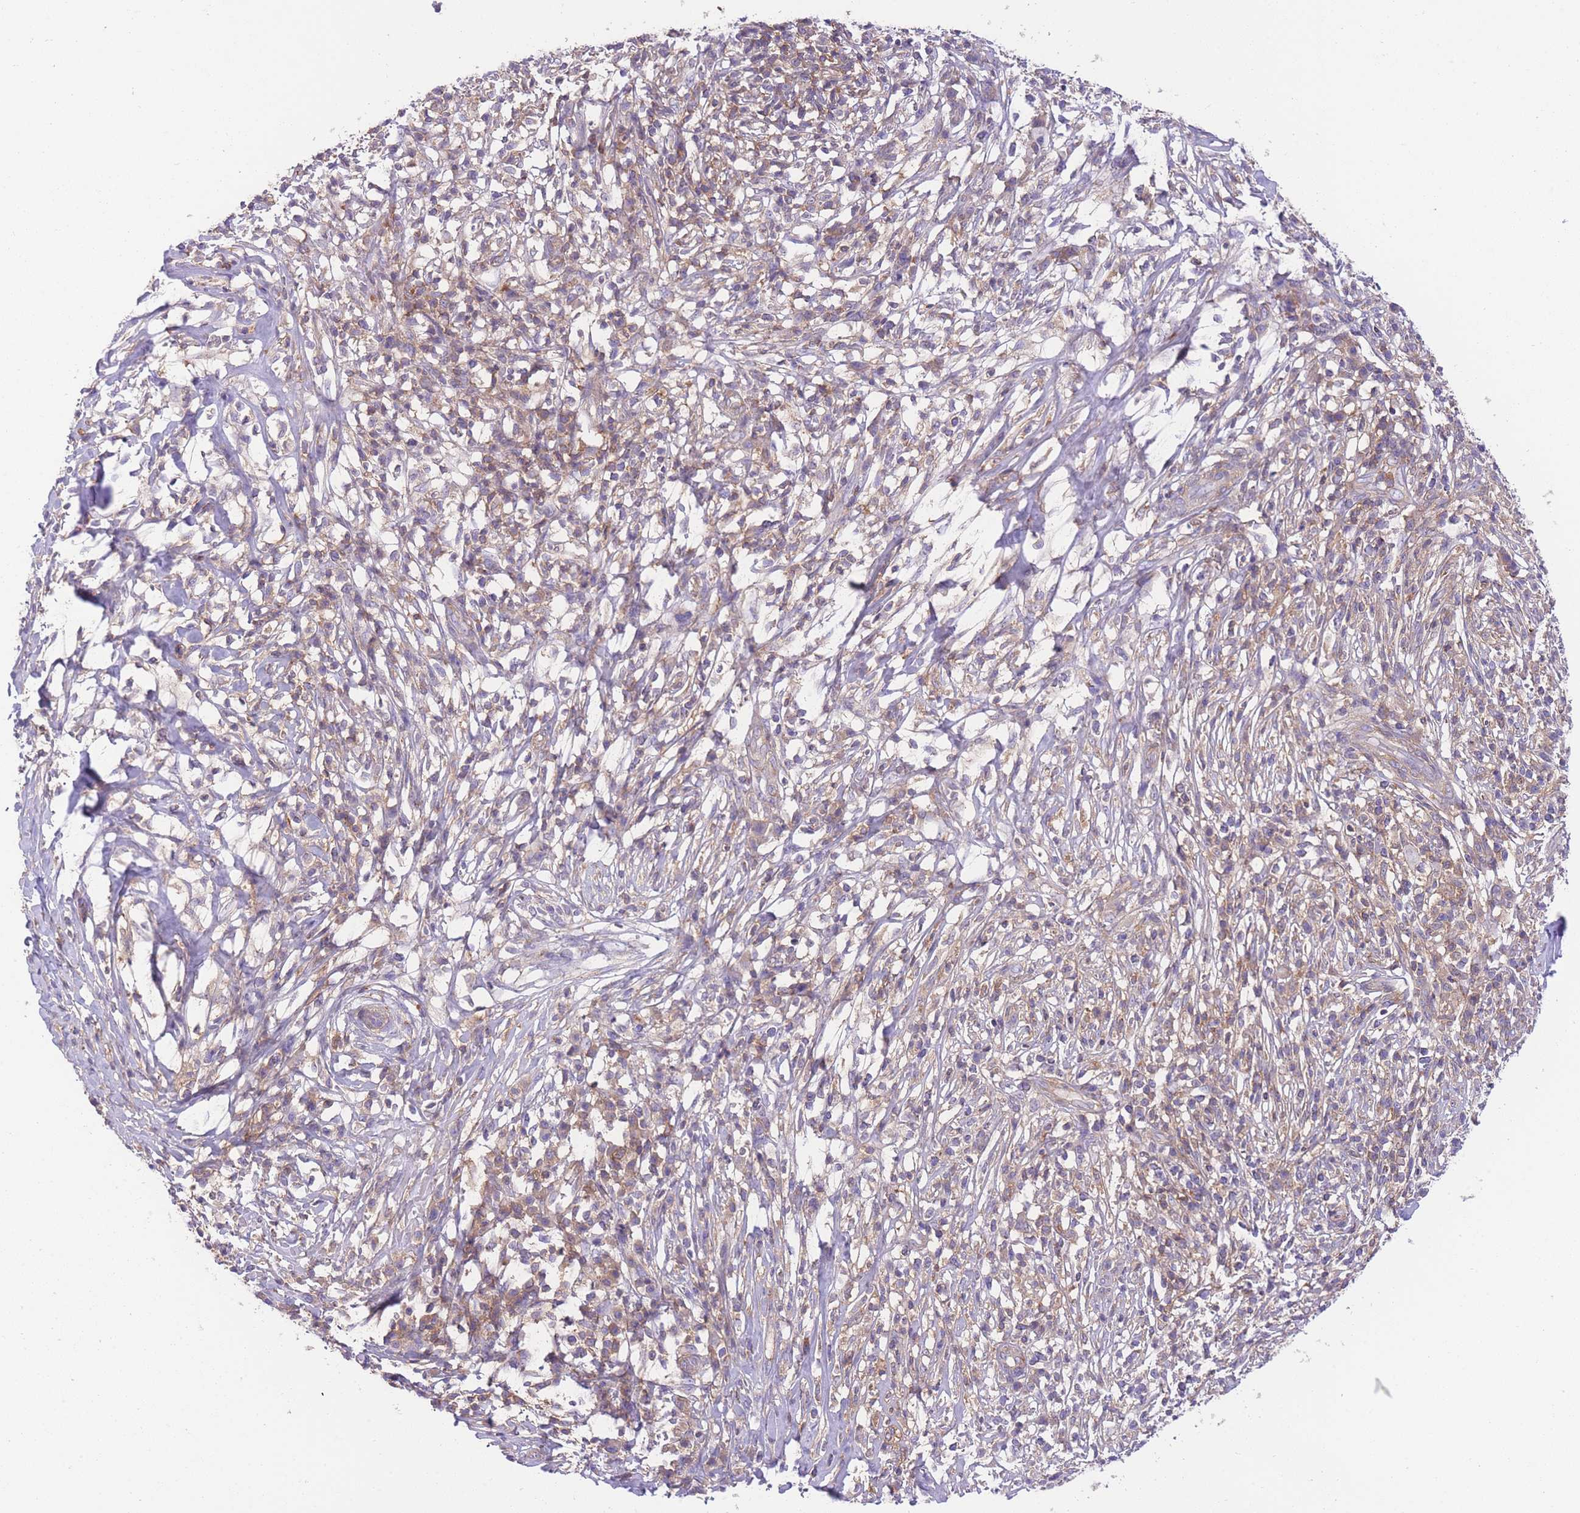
{"staining": {"intensity": "weak", "quantity": "<25%", "location": "cytoplasmic/membranous"}, "tissue": "melanoma", "cell_type": "Tumor cells", "image_type": "cancer", "snomed": [{"axis": "morphology", "description": "Malignant melanoma, NOS"}, {"axis": "topography", "description": "Skin"}], "caption": "Tumor cells show no significant expression in melanoma.", "gene": "PRKAR1A", "patient": {"sex": "male", "age": 66}}